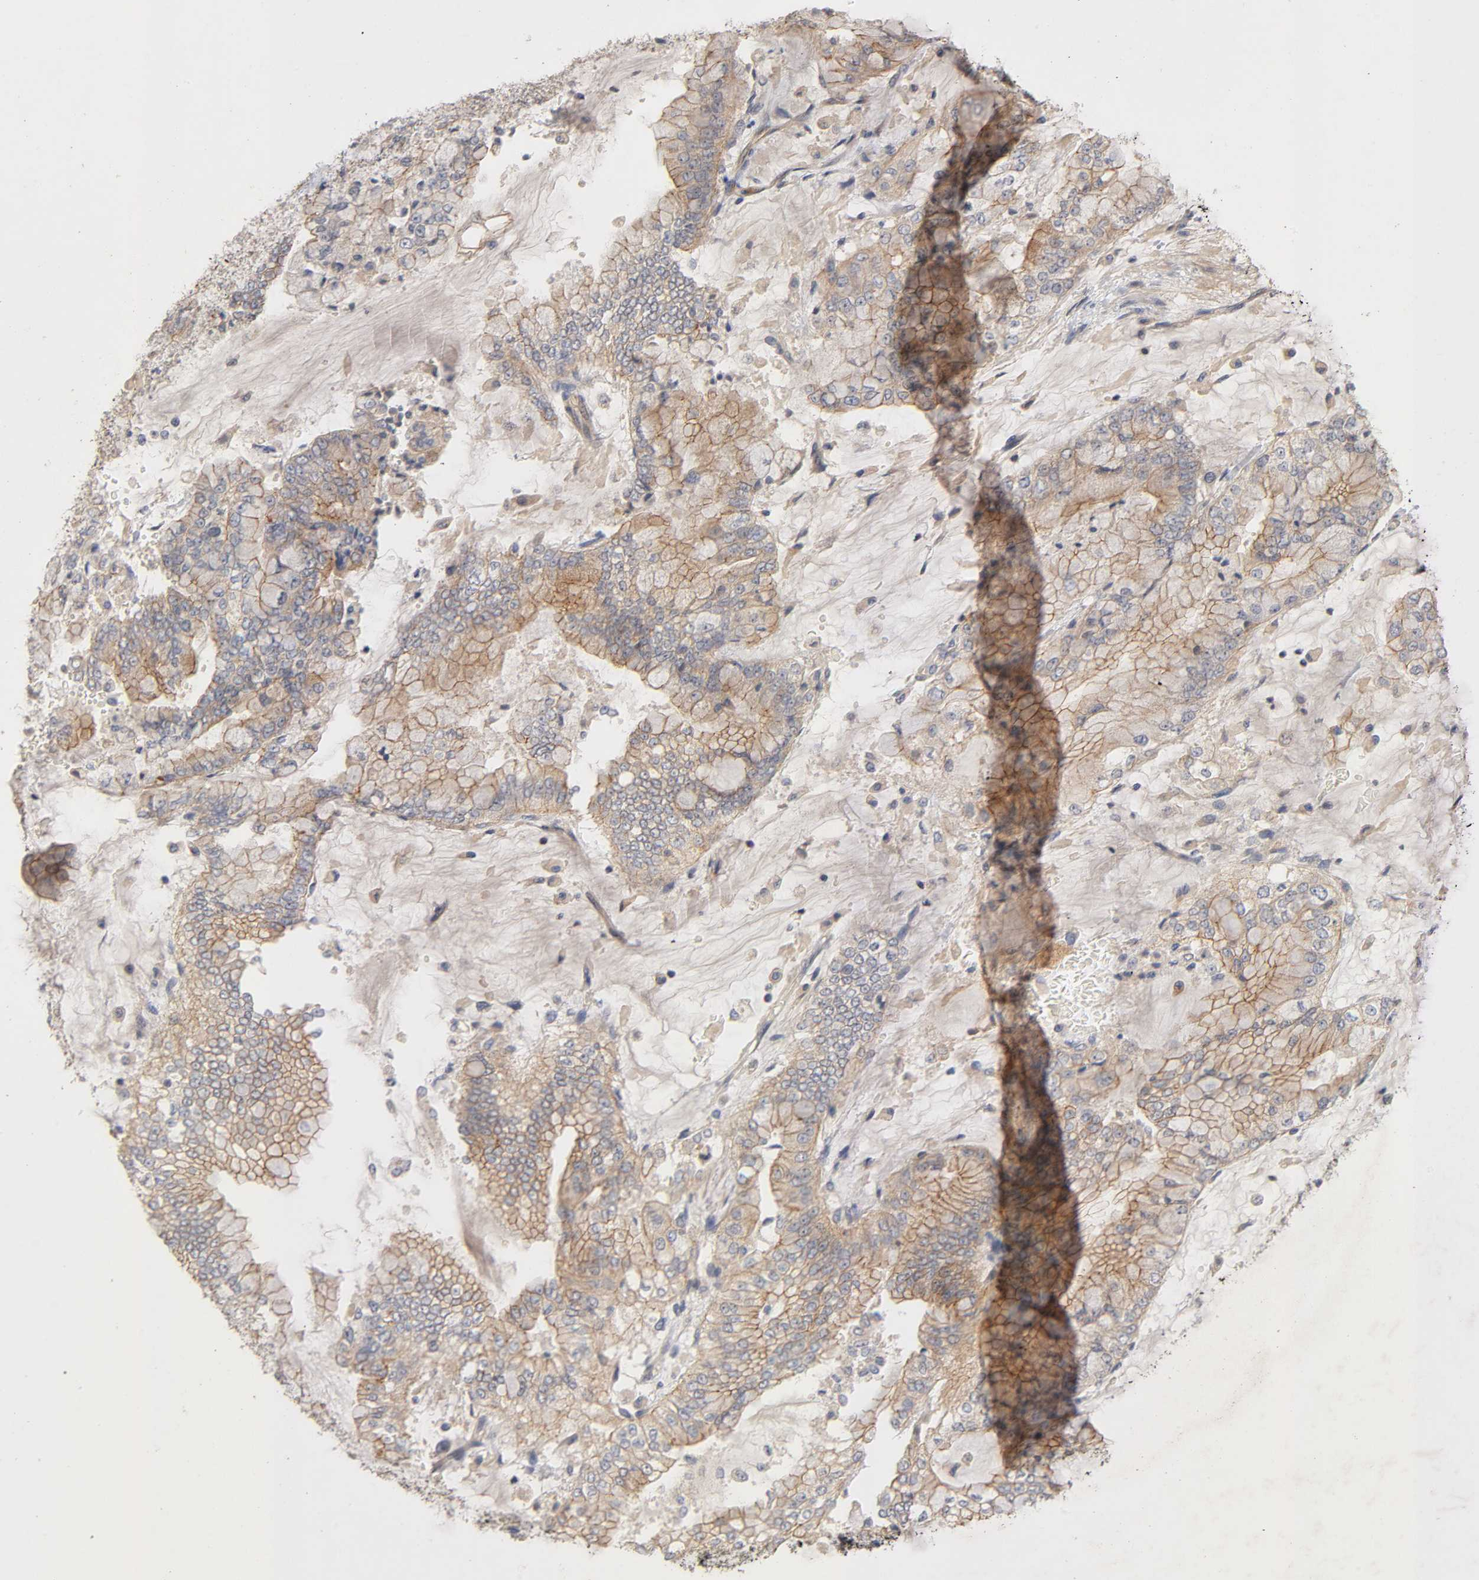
{"staining": {"intensity": "moderate", "quantity": ">75%", "location": "cytoplasmic/membranous"}, "tissue": "stomach cancer", "cell_type": "Tumor cells", "image_type": "cancer", "snomed": [{"axis": "morphology", "description": "Normal tissue, NOS"}, {"axis": "morphology", "description": "Adenocarcinoma, NOS"}, {"axis": "topography", "description": "Stomach, upper"}, {"axis": "topography", "description": "Stomach"}], "caption": "Immunohistochemical staining of human stomach cancer (adenocarcinoma) displays medium levels of moderate cytoplasmic/membranous protein expression in approximately >75% of tumor cells.", "gene": "PDZD11", "patient": {"sex": "male", "age": 76}}